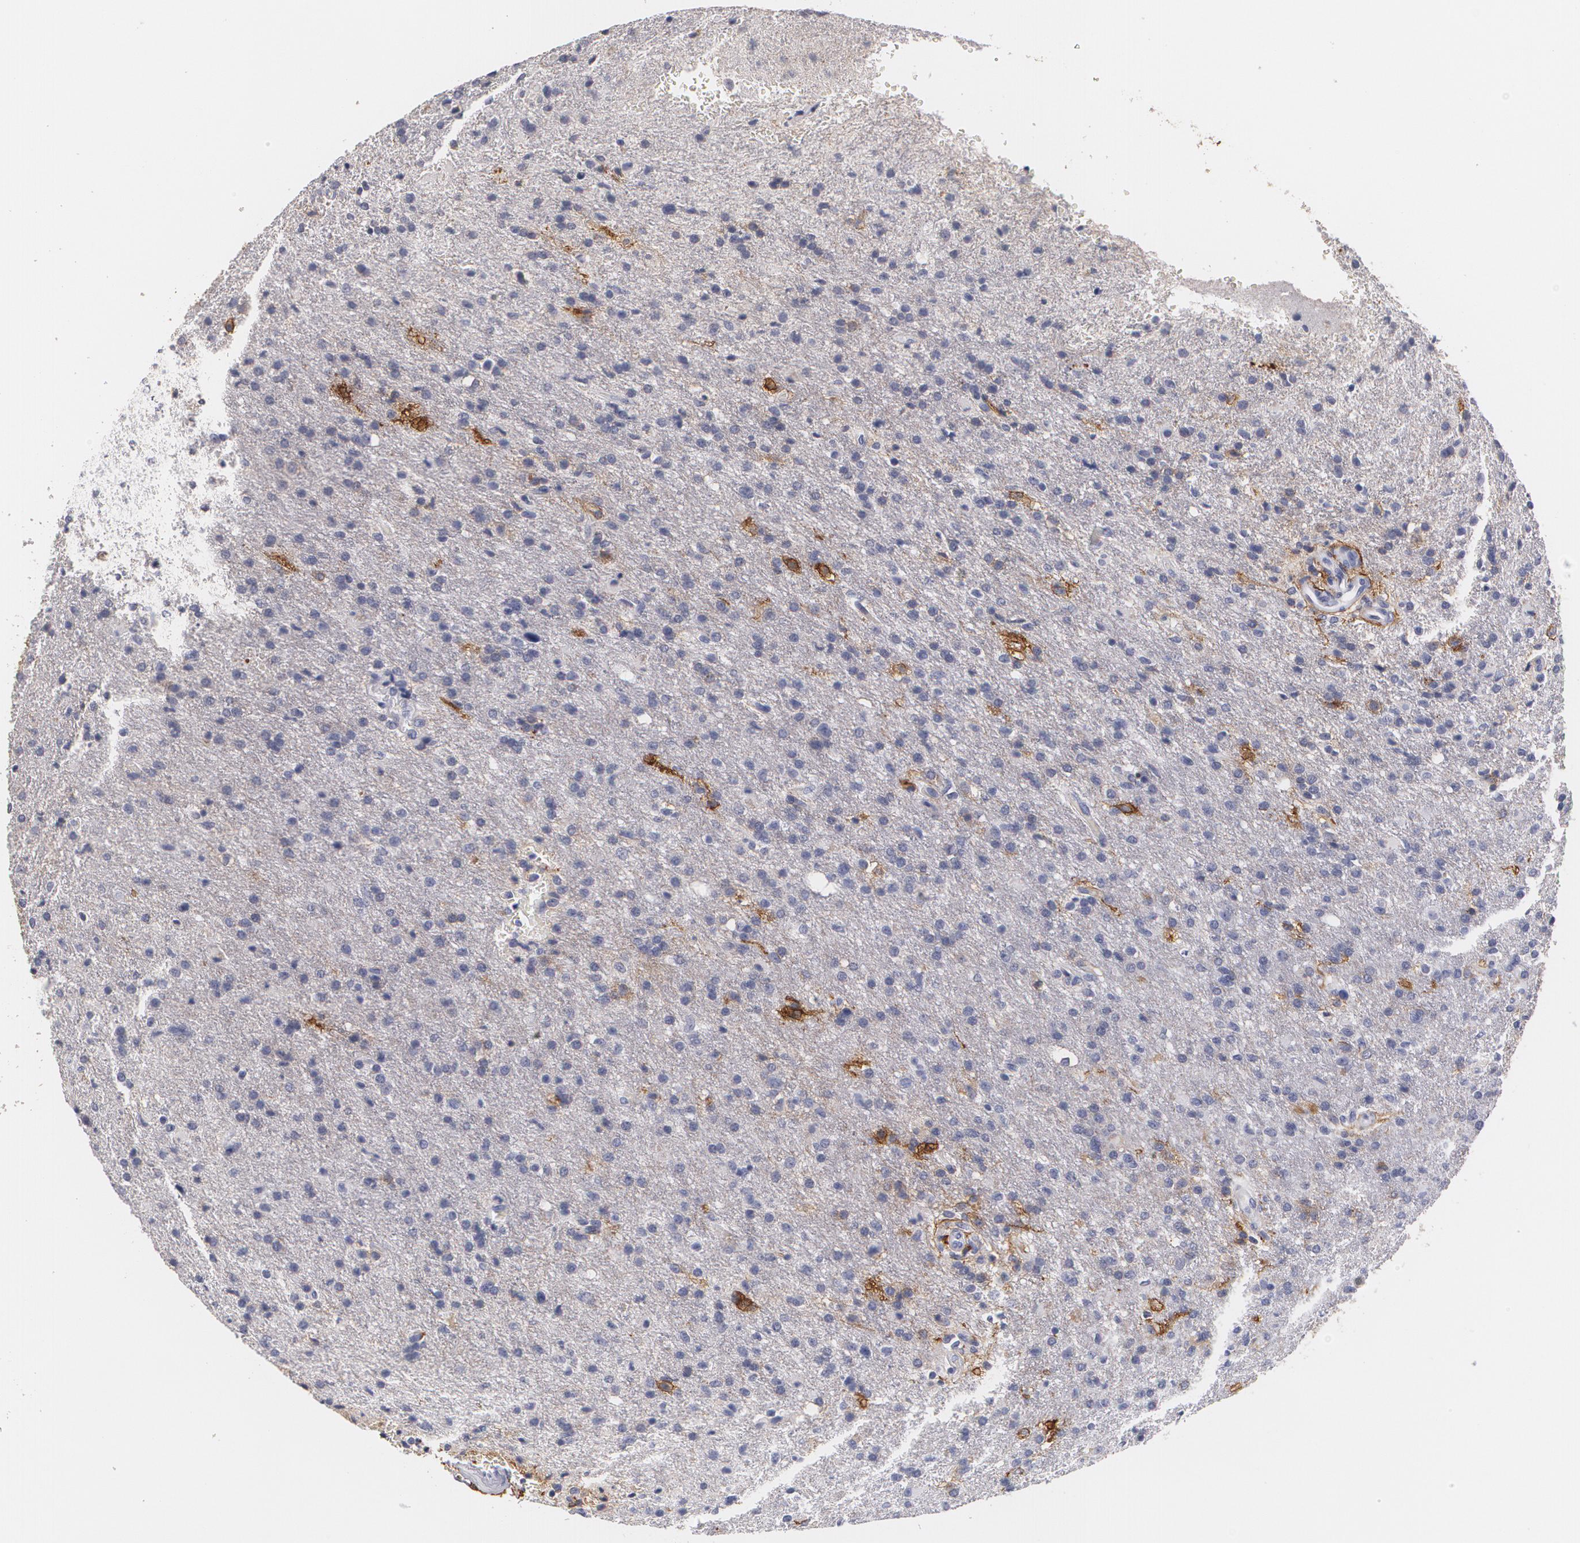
{"staining": {"intensity": "negative", "quantity": "none", "location": "none"}, "tissue": "glioma", "cell_type": "Tumor cells", "image_type": "cancer", "snomed": [{"axis": "morphology", "description": "Glioma, malignant, High grade"}, {"axis": "topography", "description": "Brain"}], "caption": "Histopathology image shows no protein positivity in tumor cells of glioma tissue. (DAB (3,3'-diaminobenzidine) IHC with hematoxylin counter stain).", "gene": "NGFR", "patient": {"sex": "male", "age": 68}}